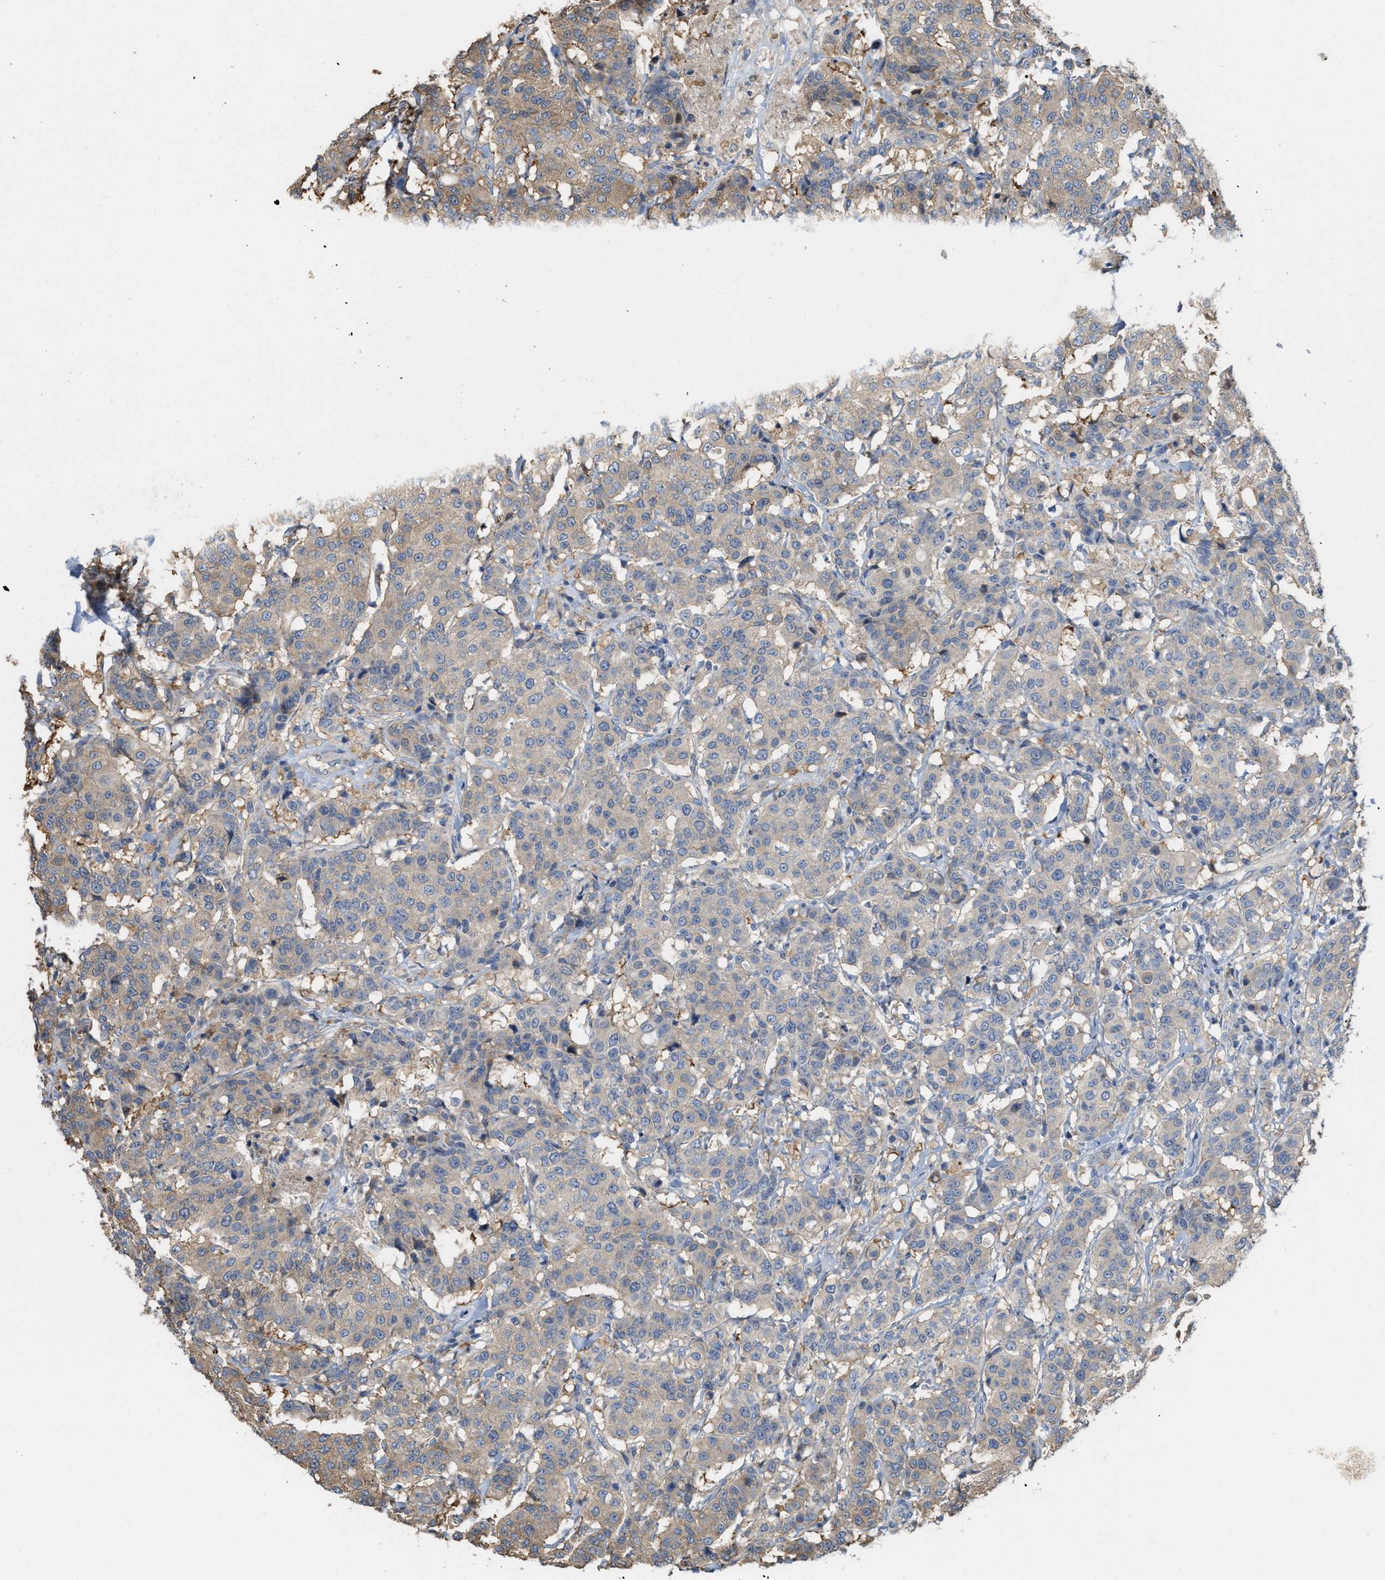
{"staining": {"intensity": "weak", "quantity": "25%-75%", "location": "cytoplasmic/membranous"}, "tissue": "breast cancer", "cell_type": "Tumor cells", "image_type": "cancer", "snomed": [{"axis": "morphology", "description": "Duct carcinoma"}, {"axis": "topography", "description": "Breast"}], "caption": "A brown stain labels weak cytoplasmic/membranous positivity of a protein in breast infiltrating ductal carcinoma tumor cells.", "gene": "CSNK1A1", "patient": {"sex": "female", "age": 27}}